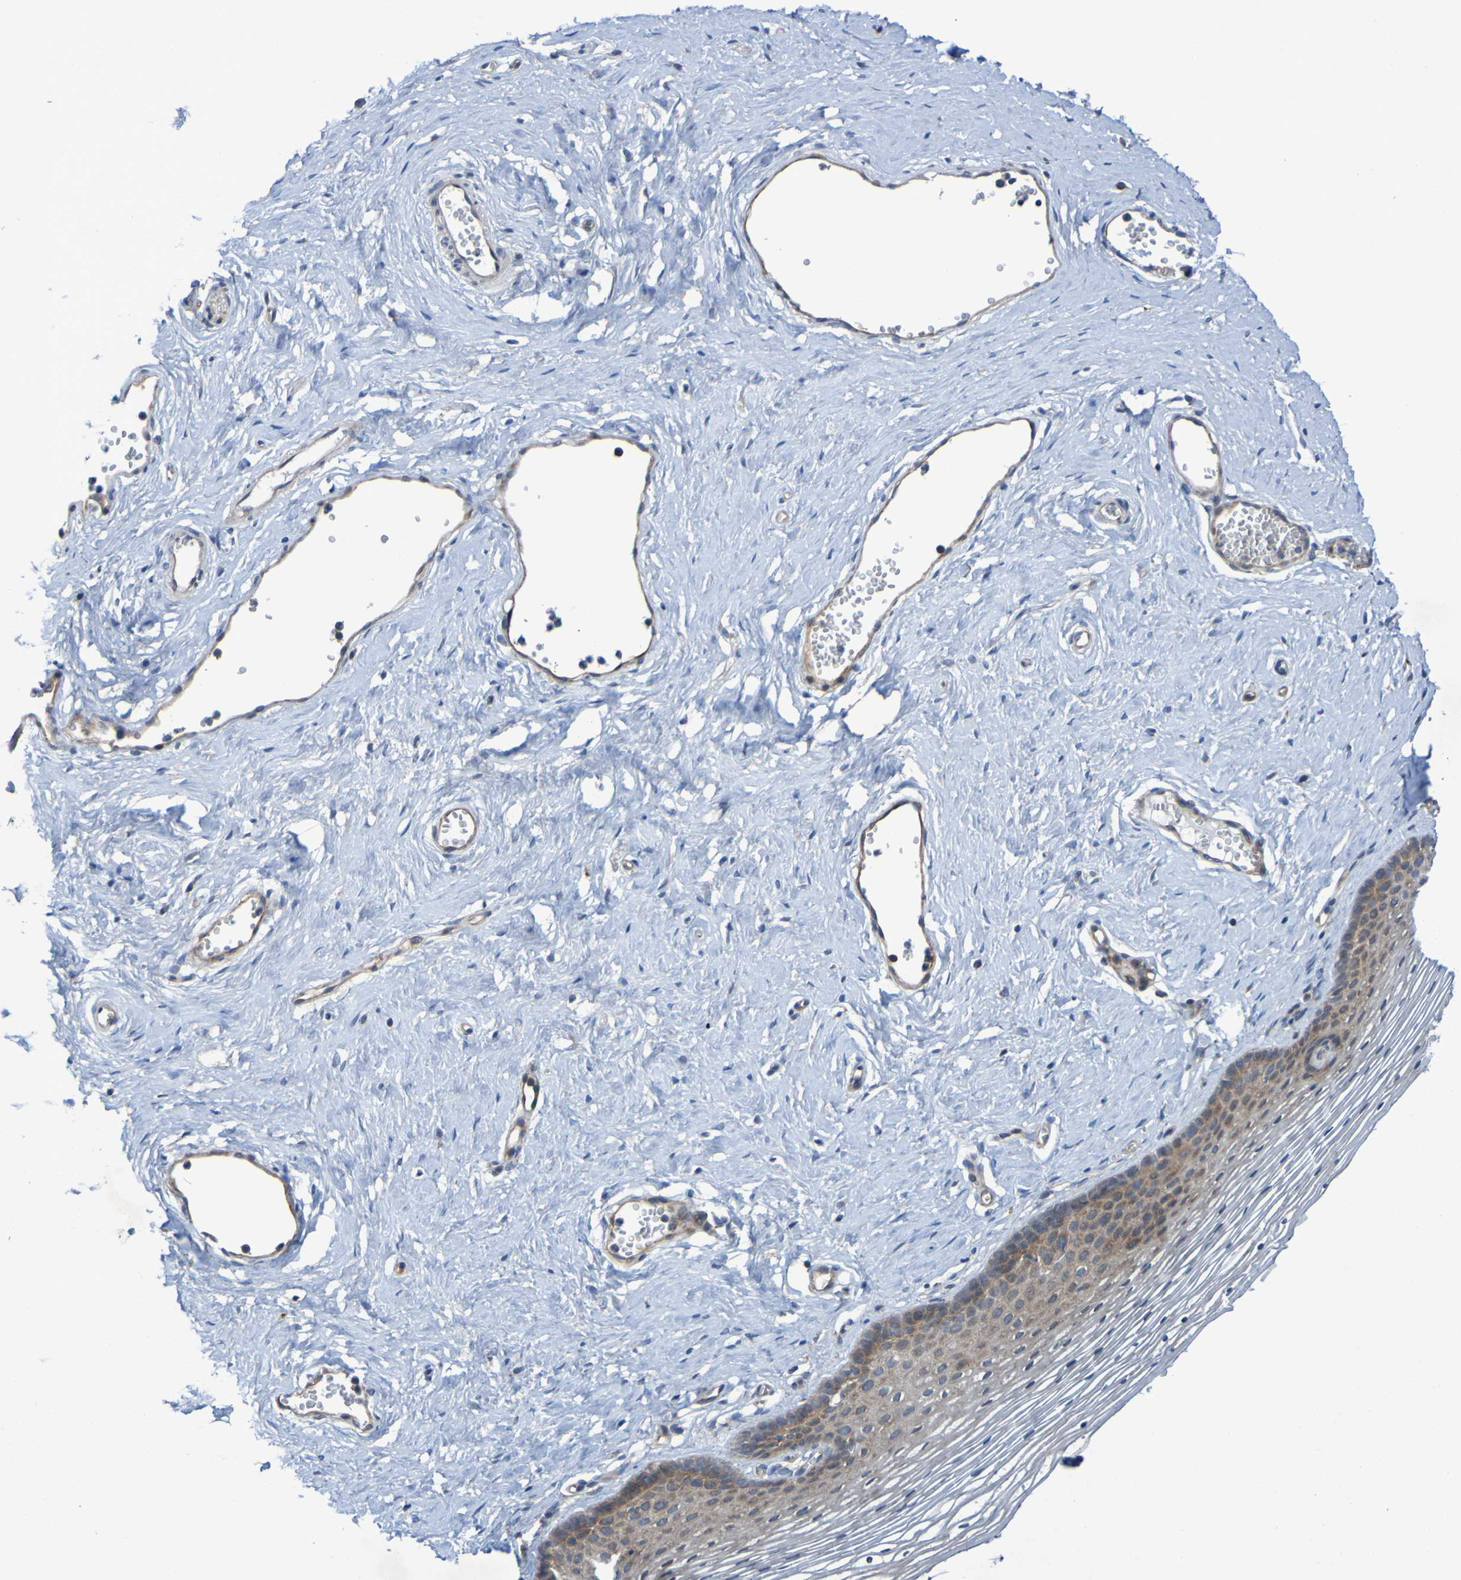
{"staining": {"intensity": "moderate", "quantity": ">75%", "location": "cytoplasmic/membranous"}, "tissue": "vagina", "cell_type": "Squamous epithelial cells", "image_type": "normal", "snomed": [{"axis": "morphology", "description": "Normal tissue, NOS"}, {"axis": "topography", "description": "Vagina"}], "caption": "Squamous epithelial cells reveal medium levels of moderate cytoplasmic/membranous positivity in approximately >75% of cells in normal vagina.", "gene": "SDK1", "patient": {"sex": "female", "age": 32}}